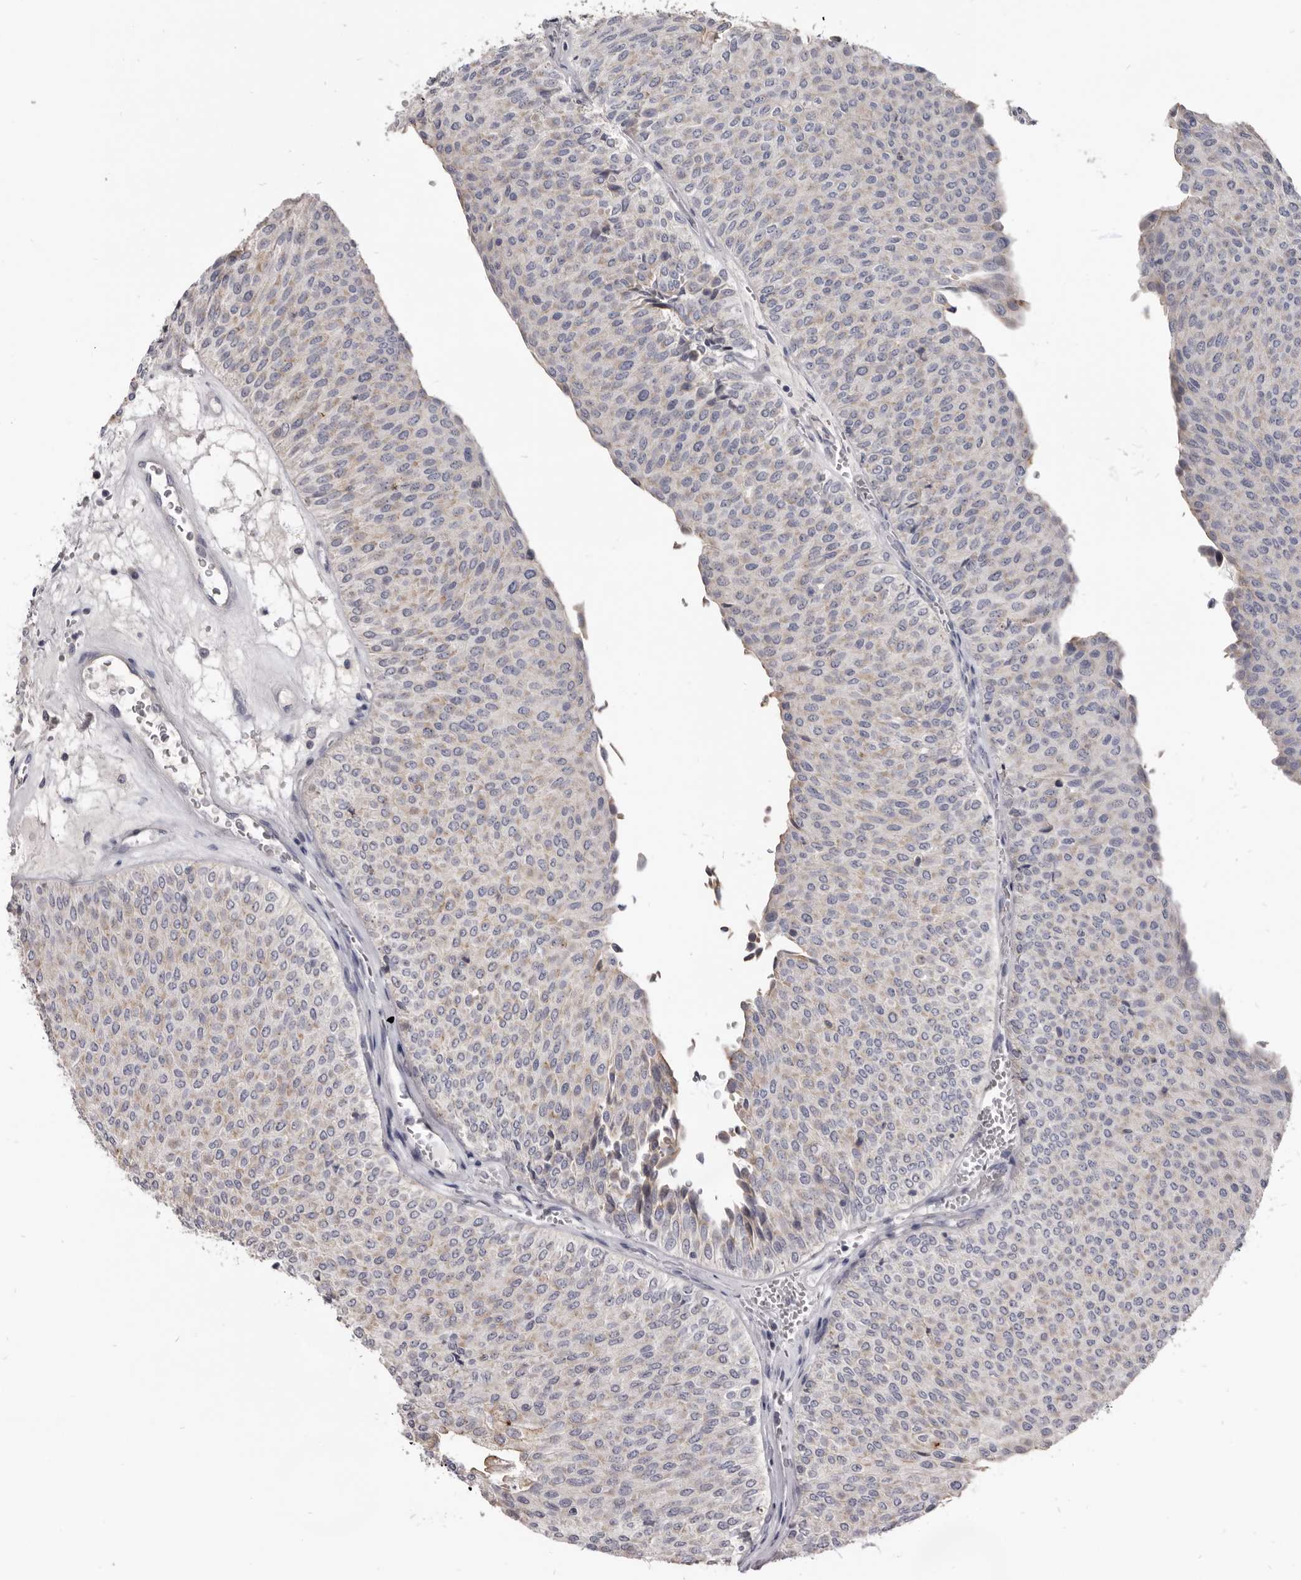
{"staining": {"intensity": "negative", "quantity": "none", "location": "none"}, "tissue": "urothelial cancer", "cell_type": "Tumor cells", "image_type": "cancer", "snomed": [{"axis": "morphology", "description": "Urothelial carcinoma, Low grade"}, {"axis": "topography", "description": "Urinary bladder"}], "caption": "Tumor cells show no significant protein positivity in urothelial cancer. The staining is performed using DAB brown chromogen with nuclei counter-stained in using hematoxylin.", "gene": "CGN", "patient": {"sex": "male", "age": 78}}